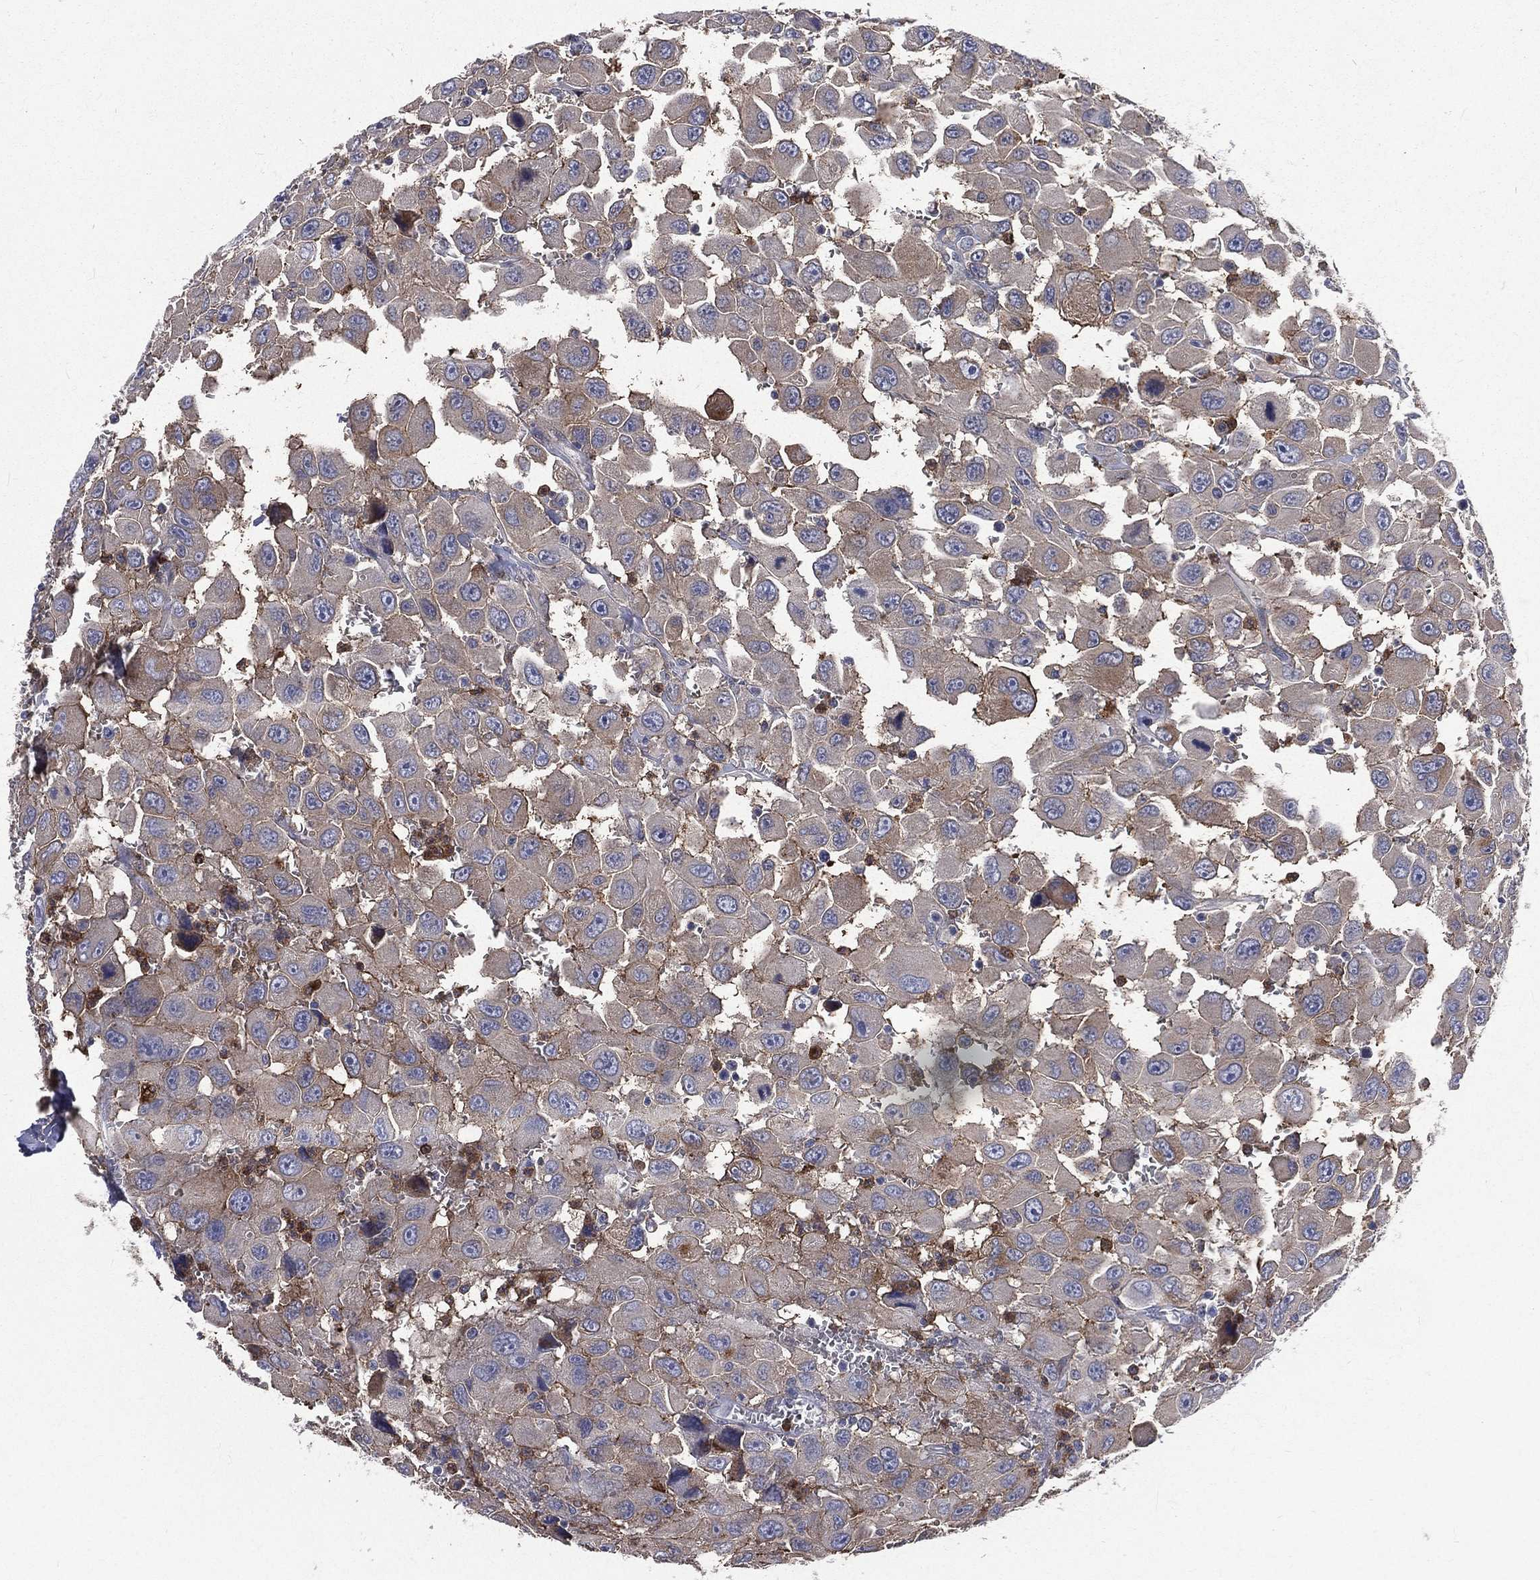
{"staining": {"intensity": "weak", "quantity": "25%-75%", "location": "cytoplasmic/membranous"}, "tissue": "head and neck cancer", "cell_type": "Tumor cells", "image_type": "cancer", "snomed": [{"axis": "morphology", "description": "Squamous cell carcinoma, NOS"}, {"axis": "morphology", "description": "Squamous cell carcinoma, metastatic, NOS"}, {"axis": "topography", "description": "Oral tissue"}, {"axis": "topography", "description": "Head-Neck"}], "caption": "Protein expression analysis of human head and neck cancer (metastatic squamous cell carcinoma) reveals weak cytoplasmic/membranous expression in about 25%-75% of tumor cells.", "gene": "BASP1", "patient": {"sex": "female", "age": 85}}